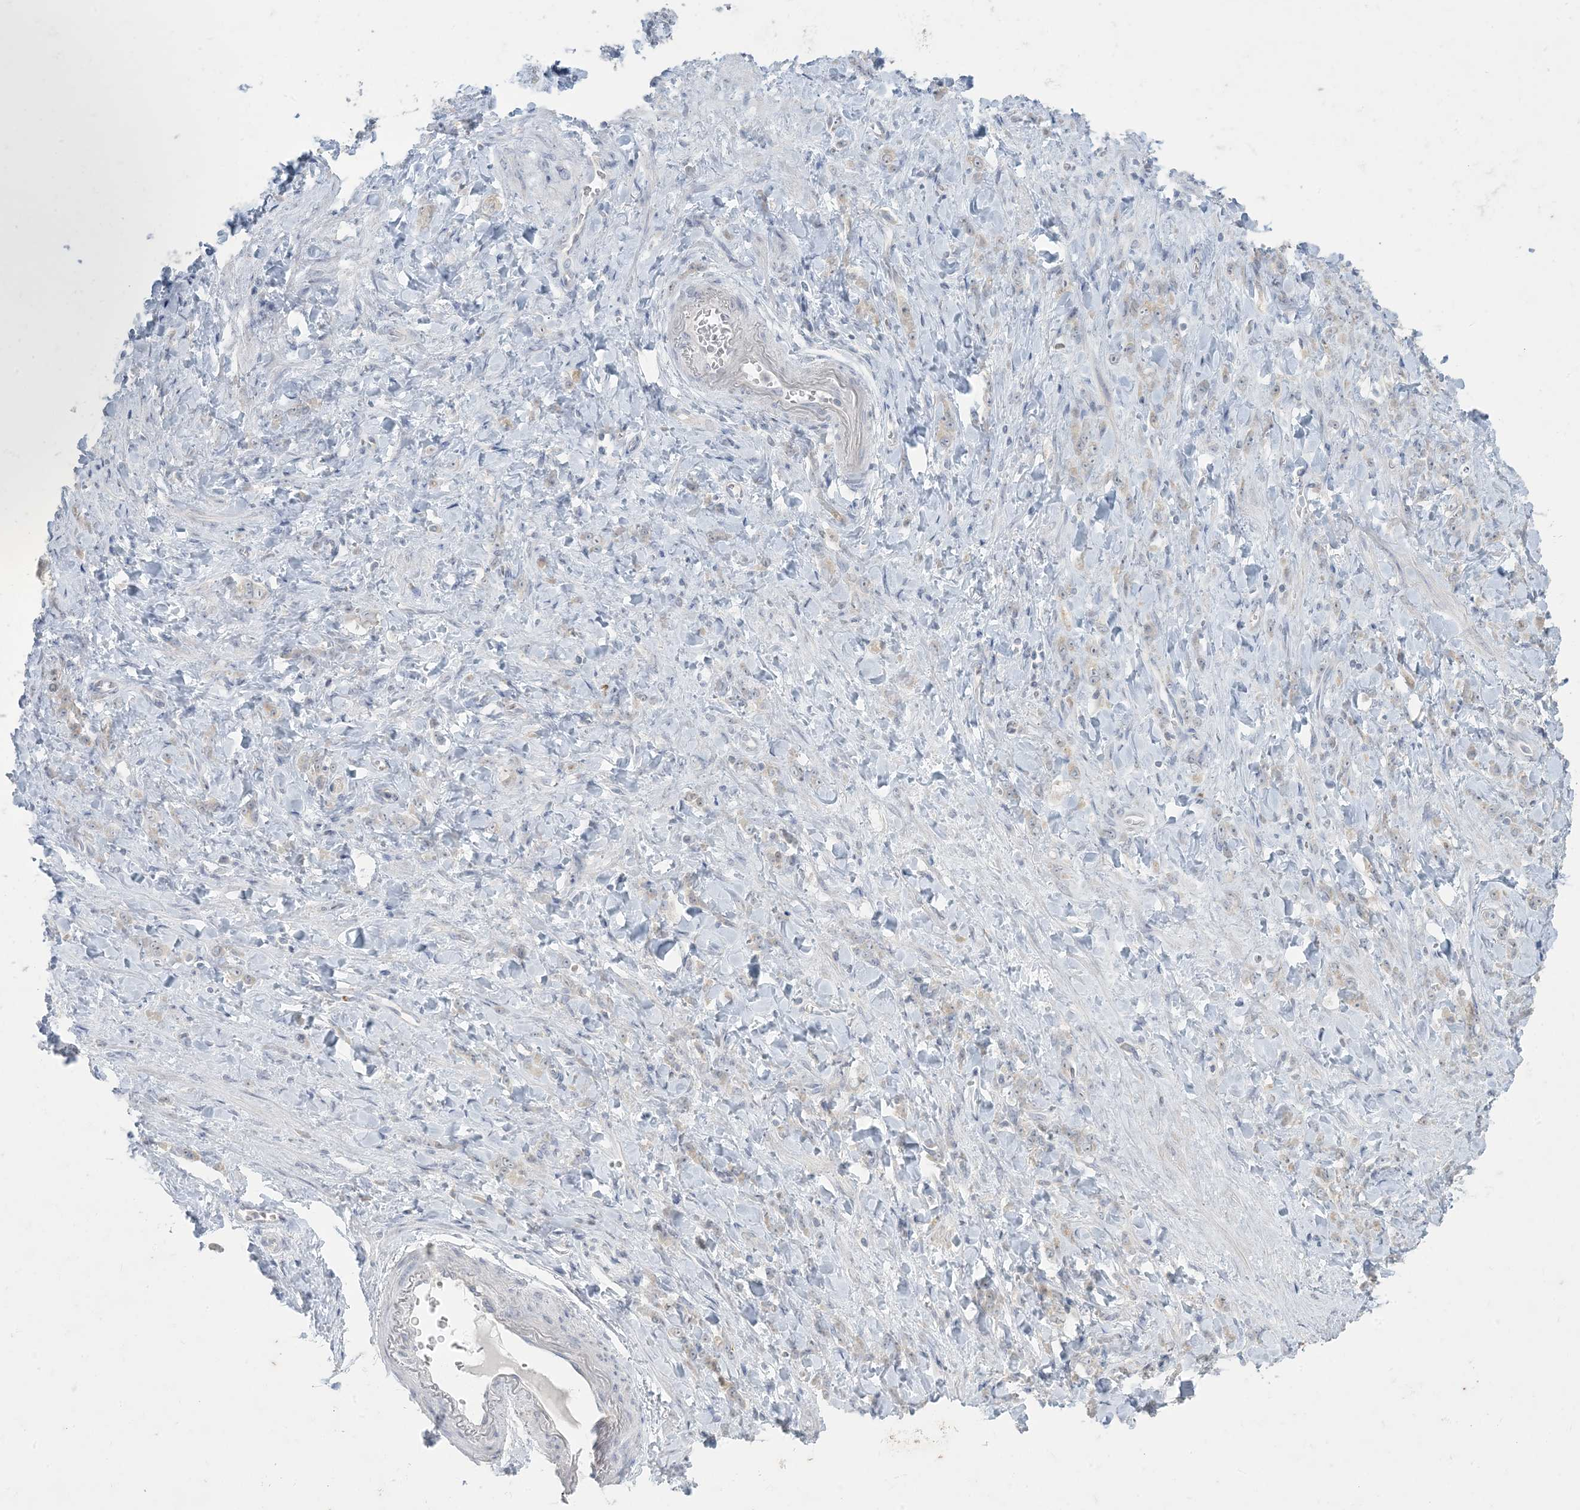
{"staining": {"intensity": "negative", "quantity": "none", "location": "none"}, "tissue": "stomach cancer", "cell_type": "Tumor cells", "image_type": "cancer", "snomed": [{"axis": "morphology", "description": "Normal tissue, NOS"}, {"axis": "morphology", "description": "Adenocarcinoma, NOS"}, {"axis": "topography", "description": "Stomach"}], "caption": "This is an IHC histopathology image of adenocarcinoma (stomach). There is no positivity in tumor cells.", "gene": "KIF3A", "patient": {"sex": "male", "age": 82}}